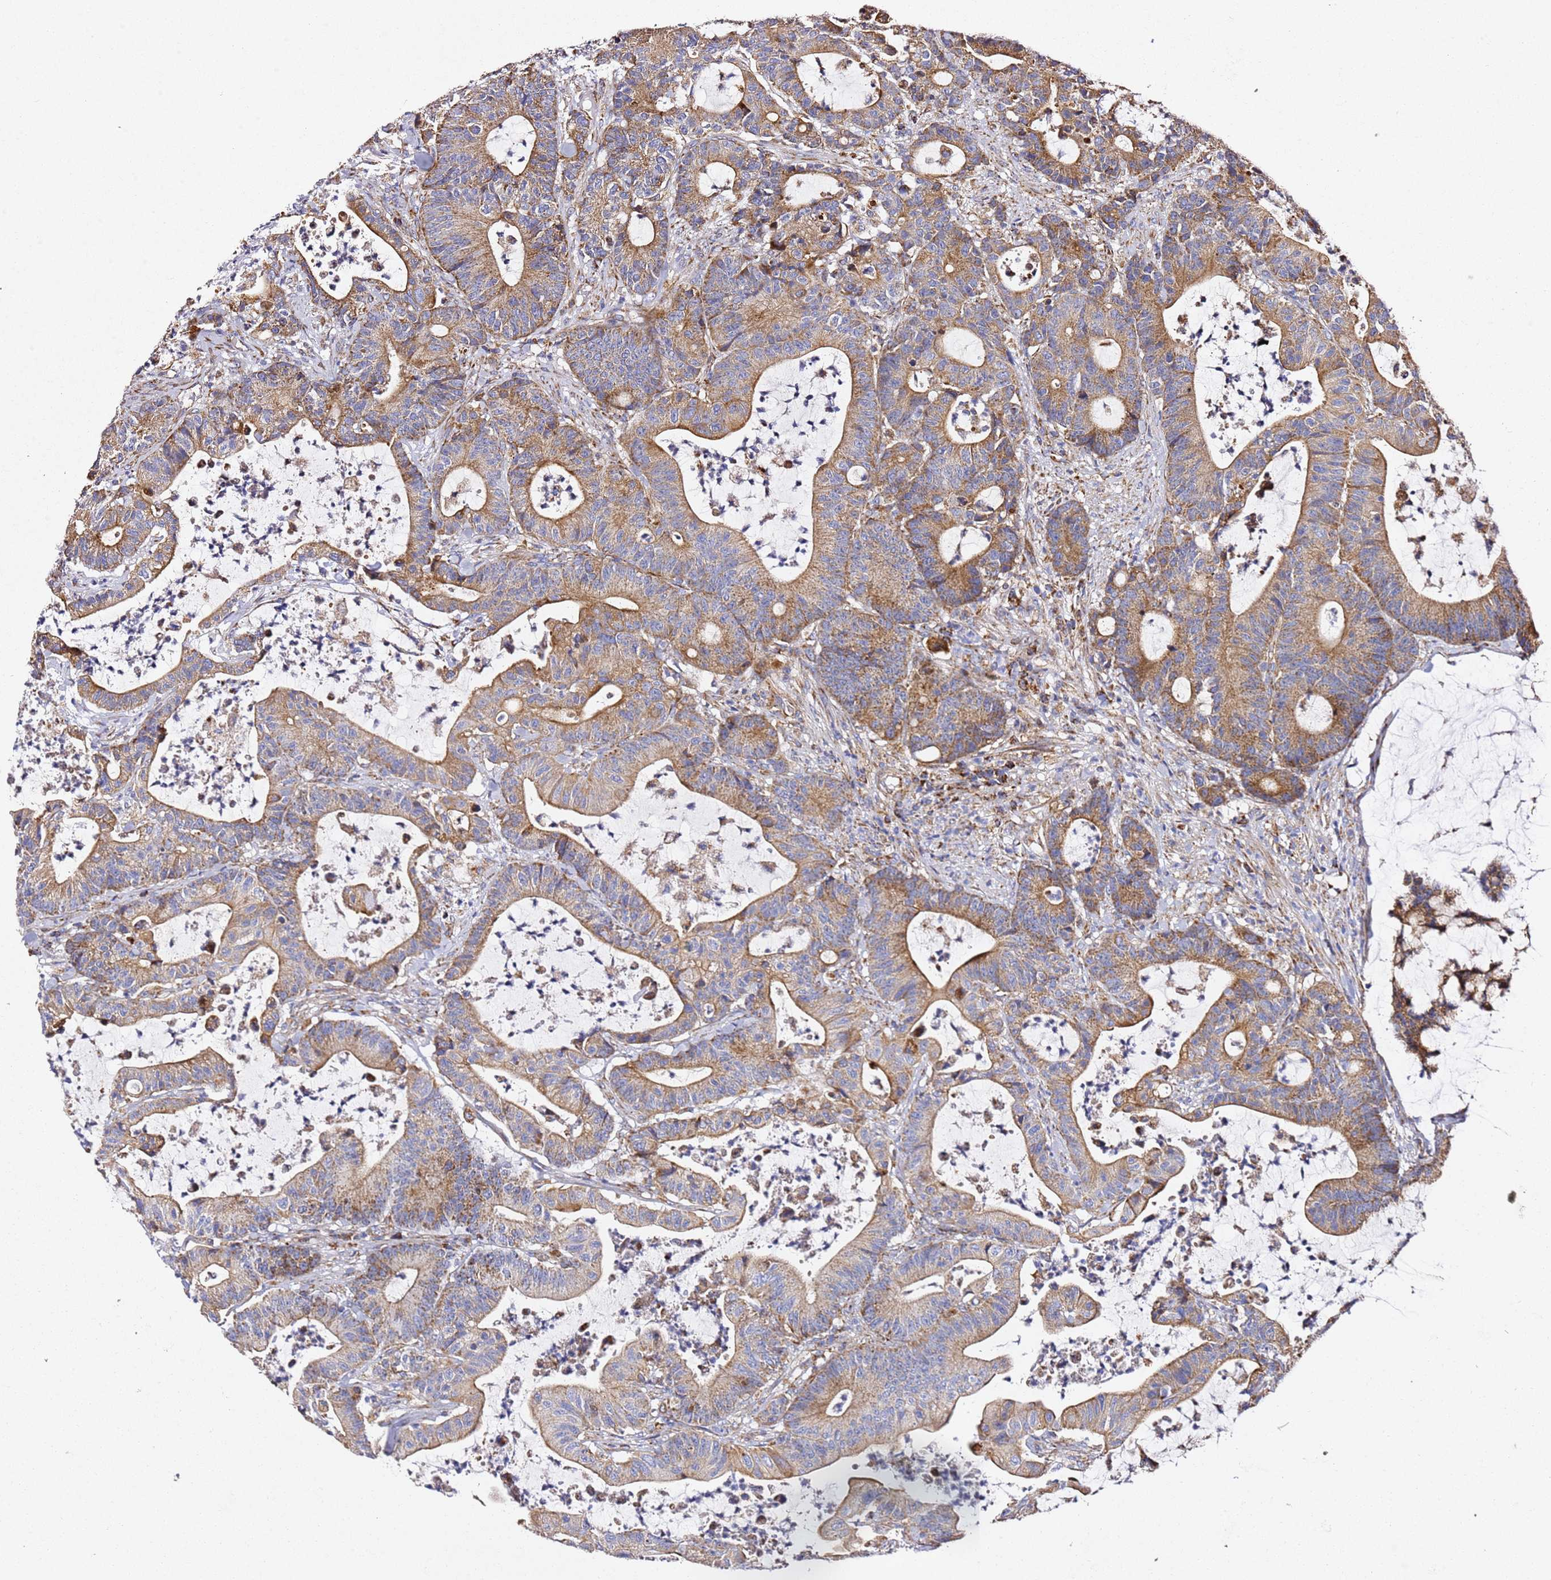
{"staining": {"intensity": "moderate", "quantity": ">75%", "location": "cytoplasmic/membranous"}, "tissue": "colorectal cancer", "cell_type": "Tumor cells", "image_type": "cancer", "snomed": [{"axis": "morphology", "description": "Adenocarcinoma, NOS"}, {"axis": "topography", "description": "Colon"}], "caption": "DAB immunohistochemical staining of colorectal cancer (adenocarcinoma) demonstrates moderate cytoplasmic/membranous protein positivity in approximately >75% of tumor cells.", "gene": "NDUFA3", "patient": {"sex": "female", "age": 84}}